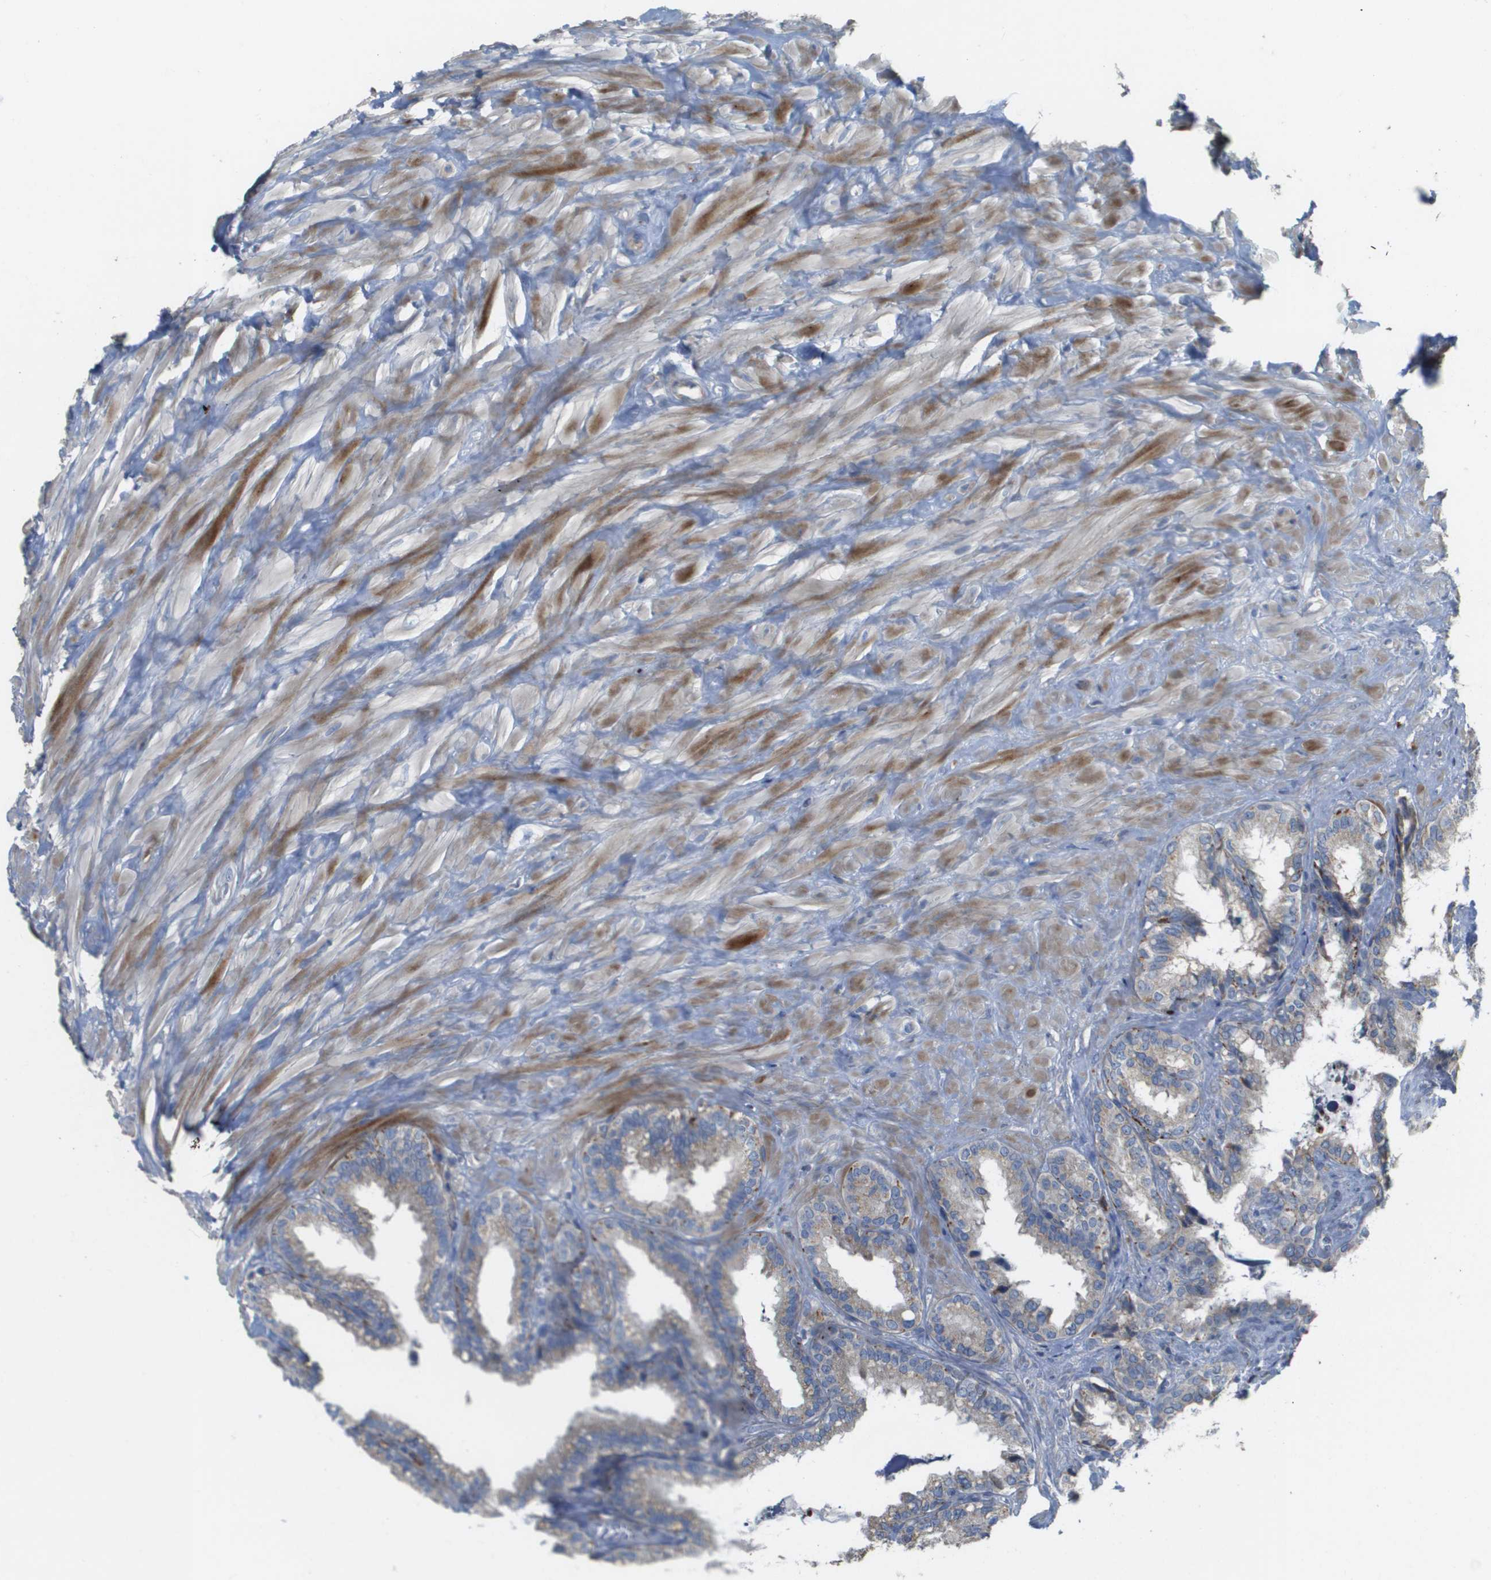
{"staining": {"intensity": "moderate", "quantity": "25%-75%", "location": "cytoplasmic/membranous"}, "tissue": "seminal vesicle", "cell_type": "Glandular cells", "image_type": "normal", "snomed": [{"axis": "morphology", "description": "Normal tissue, NOS"}, {"axis": "topography", "description": "Seminal veicle"}], "caption": "DAB immunohistochemical staining of benign human seminal vesicle shows moderate cytoplasmic/membranous protein expression in approximately 25%-75% of glandular cells. (Stains: DAB (3,3'-diaminobenzidine) in brown, nuclei in blue, Microscopy: brightfield microscopy at high magnification).", "gene": "CASP10", "patient": {"sex": "male", "age": 64}}